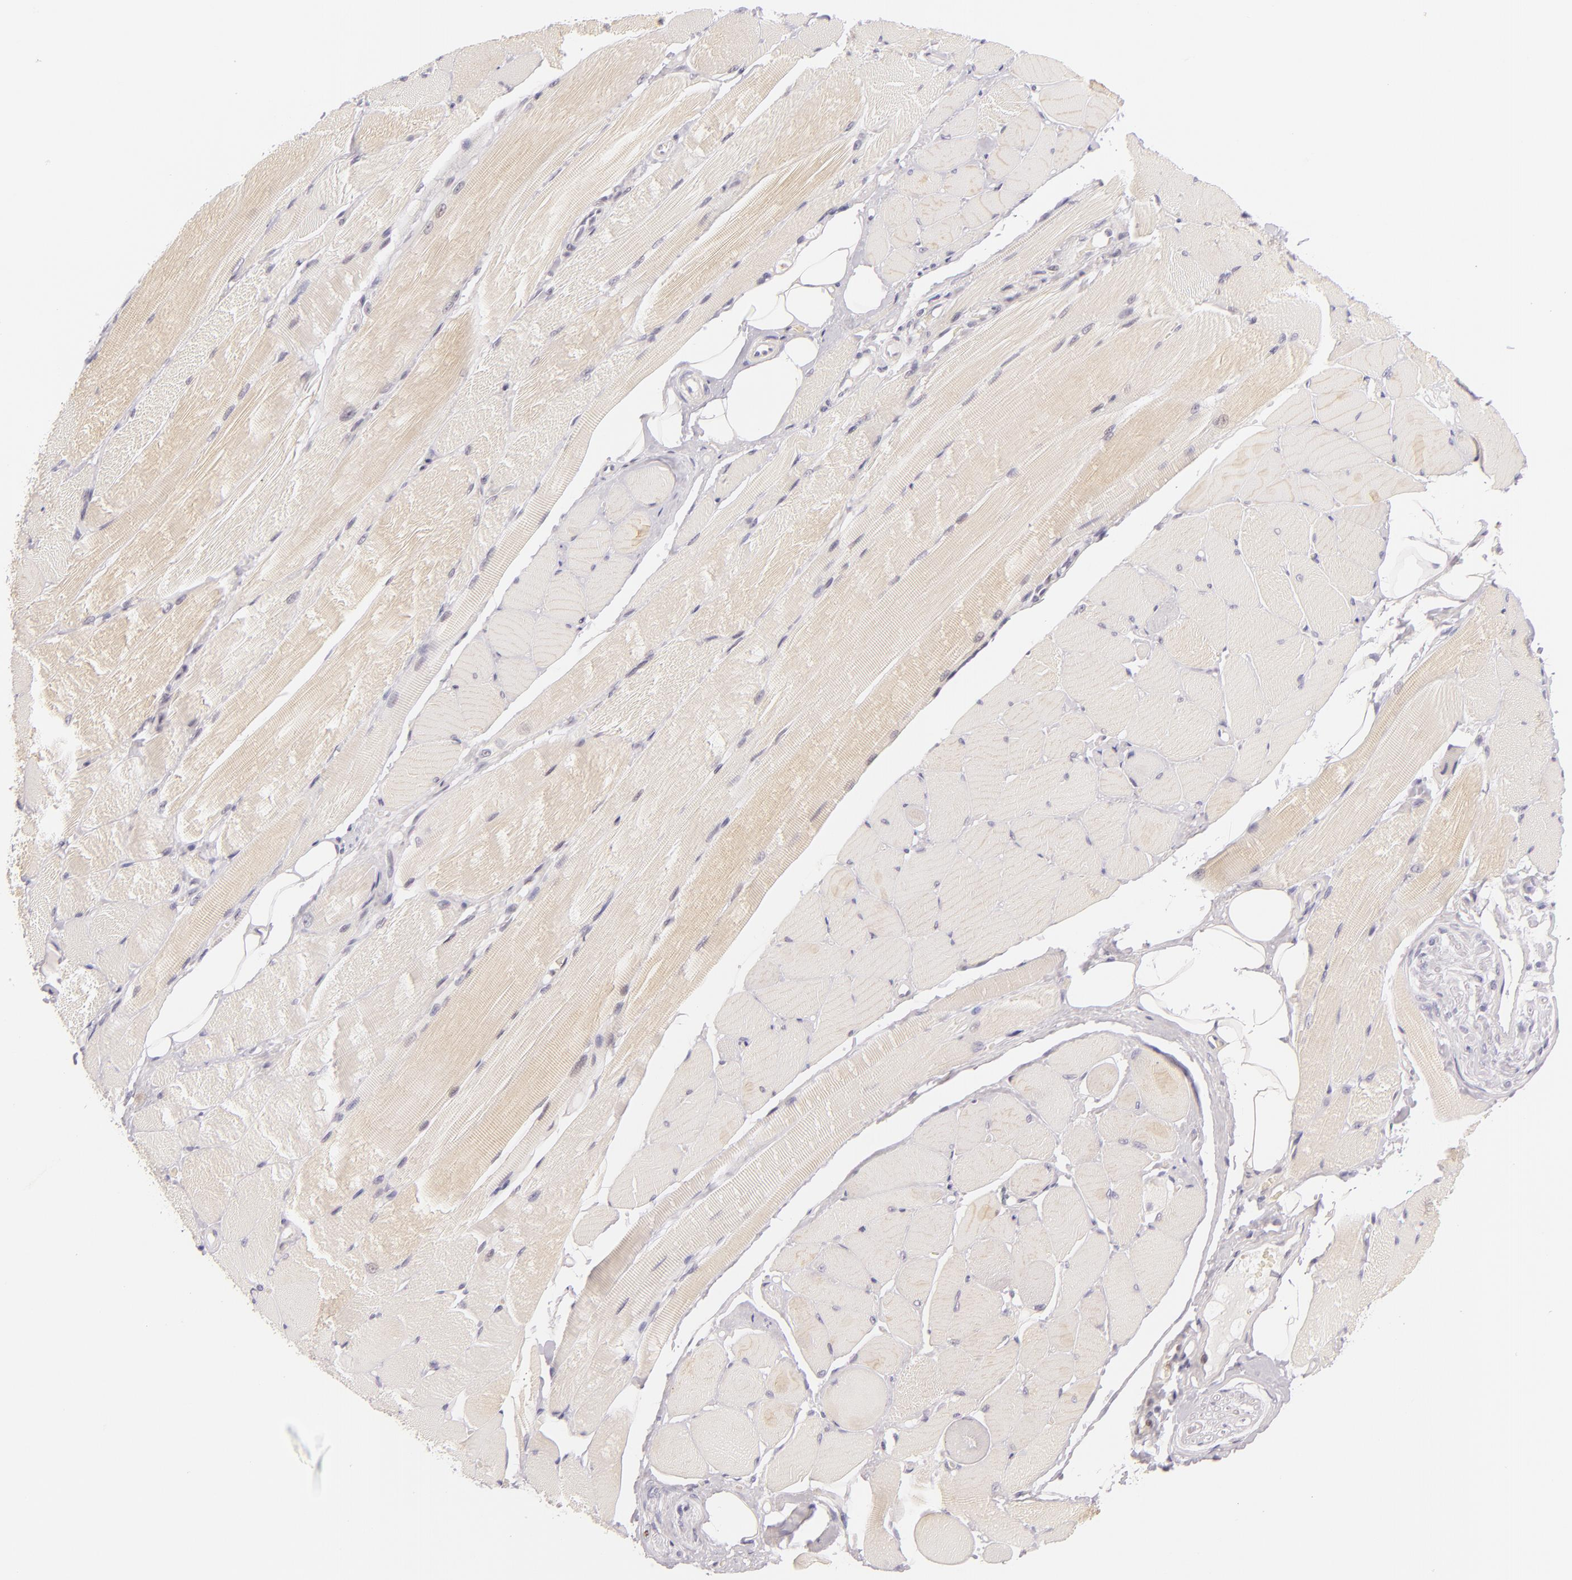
{"staining": {"intensity": "negative", "quantity": "none", "location": "none"}, "tissue": "adipose tissue", "cell_type": "Adipocytes", "image_type": "normal", "snomed": [{"axis": "morphology", "description": "Normal tissue, NOS"}, {"axis": "topography", "description": "Skeletal muscle"}, {"axis": "topography", "description": "Peripheral nerve tissue"}], "caption": "A photomicrograph of adipose tissue stained for a protein shows no brown staining in adipocytes. (DAB (3,3'-diaminobenzidine) IHC, high magnification).", "gene": "BCL3", "patient": {"sex": "female", "age": 84}}